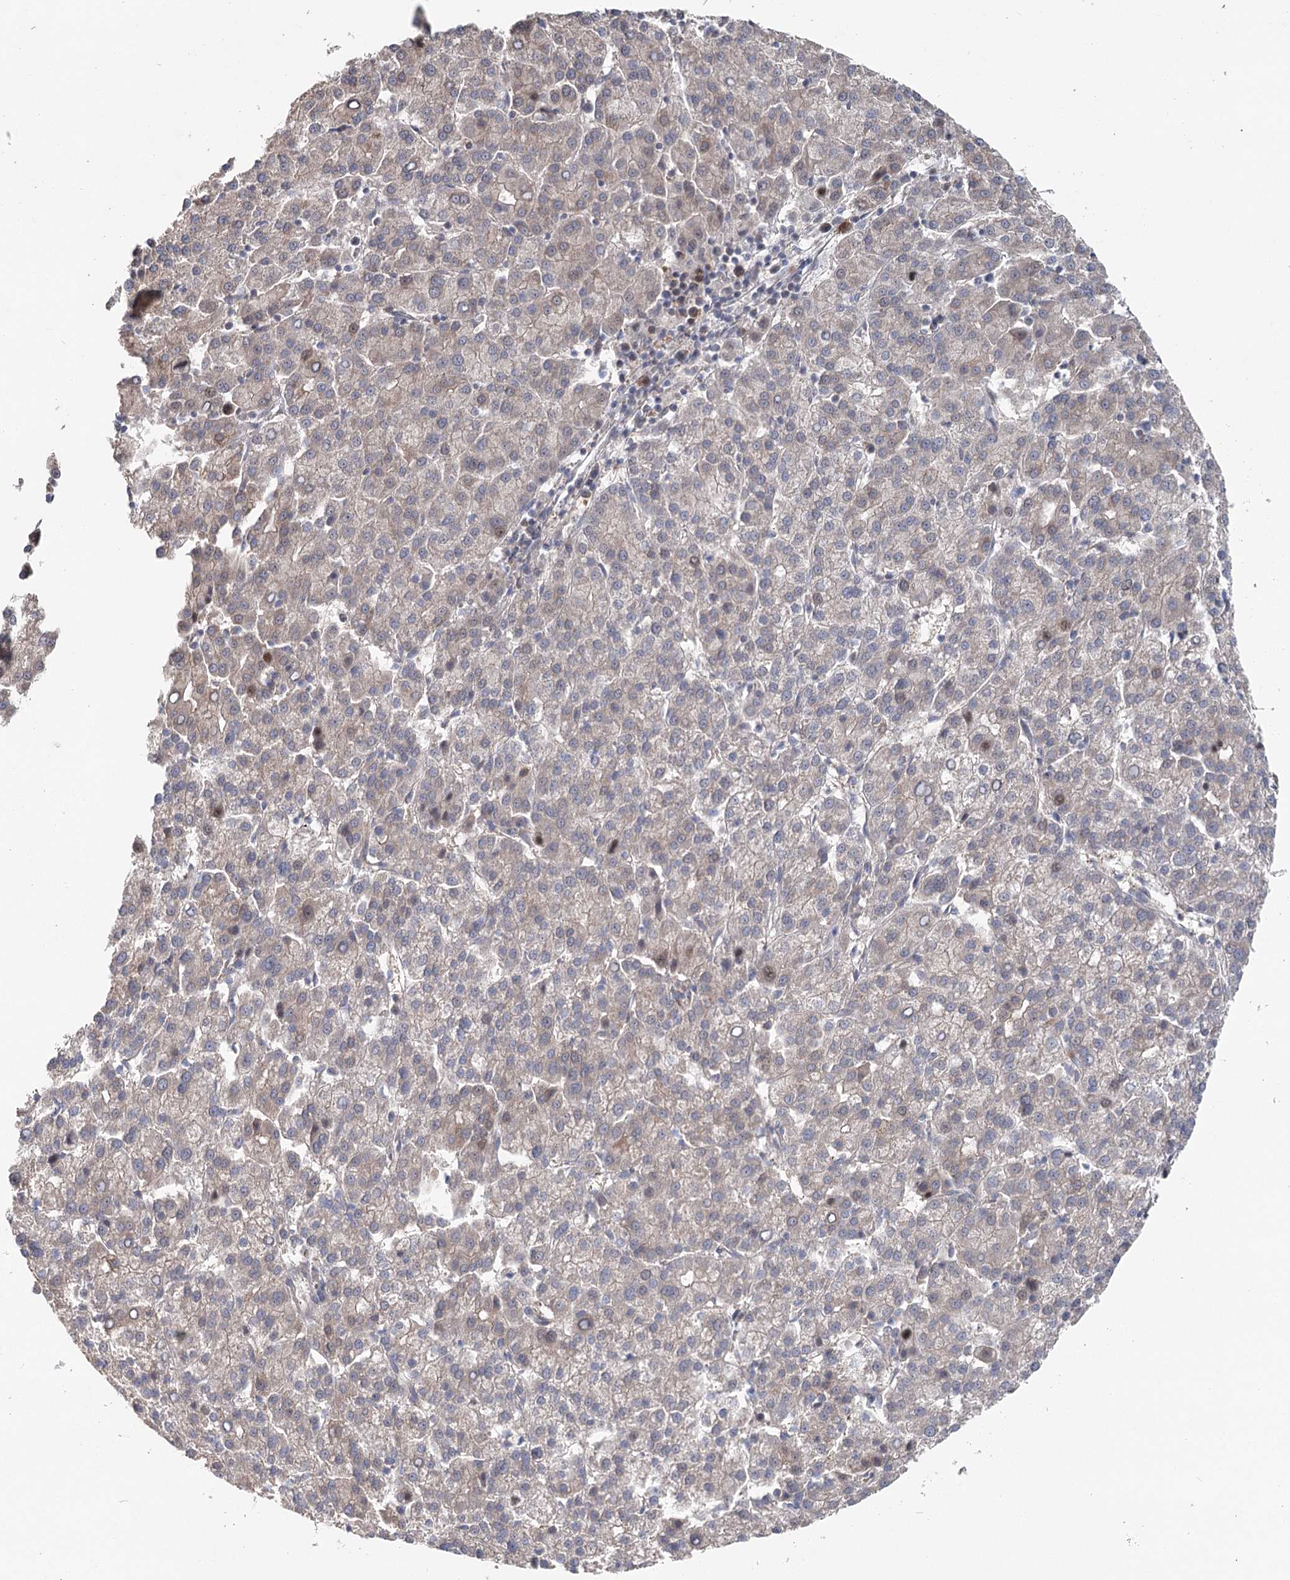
{"staining": {"intensity": "negative", "quantity": "none", "location": "none"}, "tissue": "liver cancer", "cell_type": "Tumor cells", "image_type": "cancer", "snomed": [{"axis": "morphology", "description": "Carcinoma, Hepatocellular, NOS"}, {"axis": "topography", "description": "Liver"}], "caption": "Immunohistochemistry (IHC) of liver cancer reveals no staining in tumor cells.", "gene": "MAP3K13", "patient": {"sex": "female", "age": 58}}